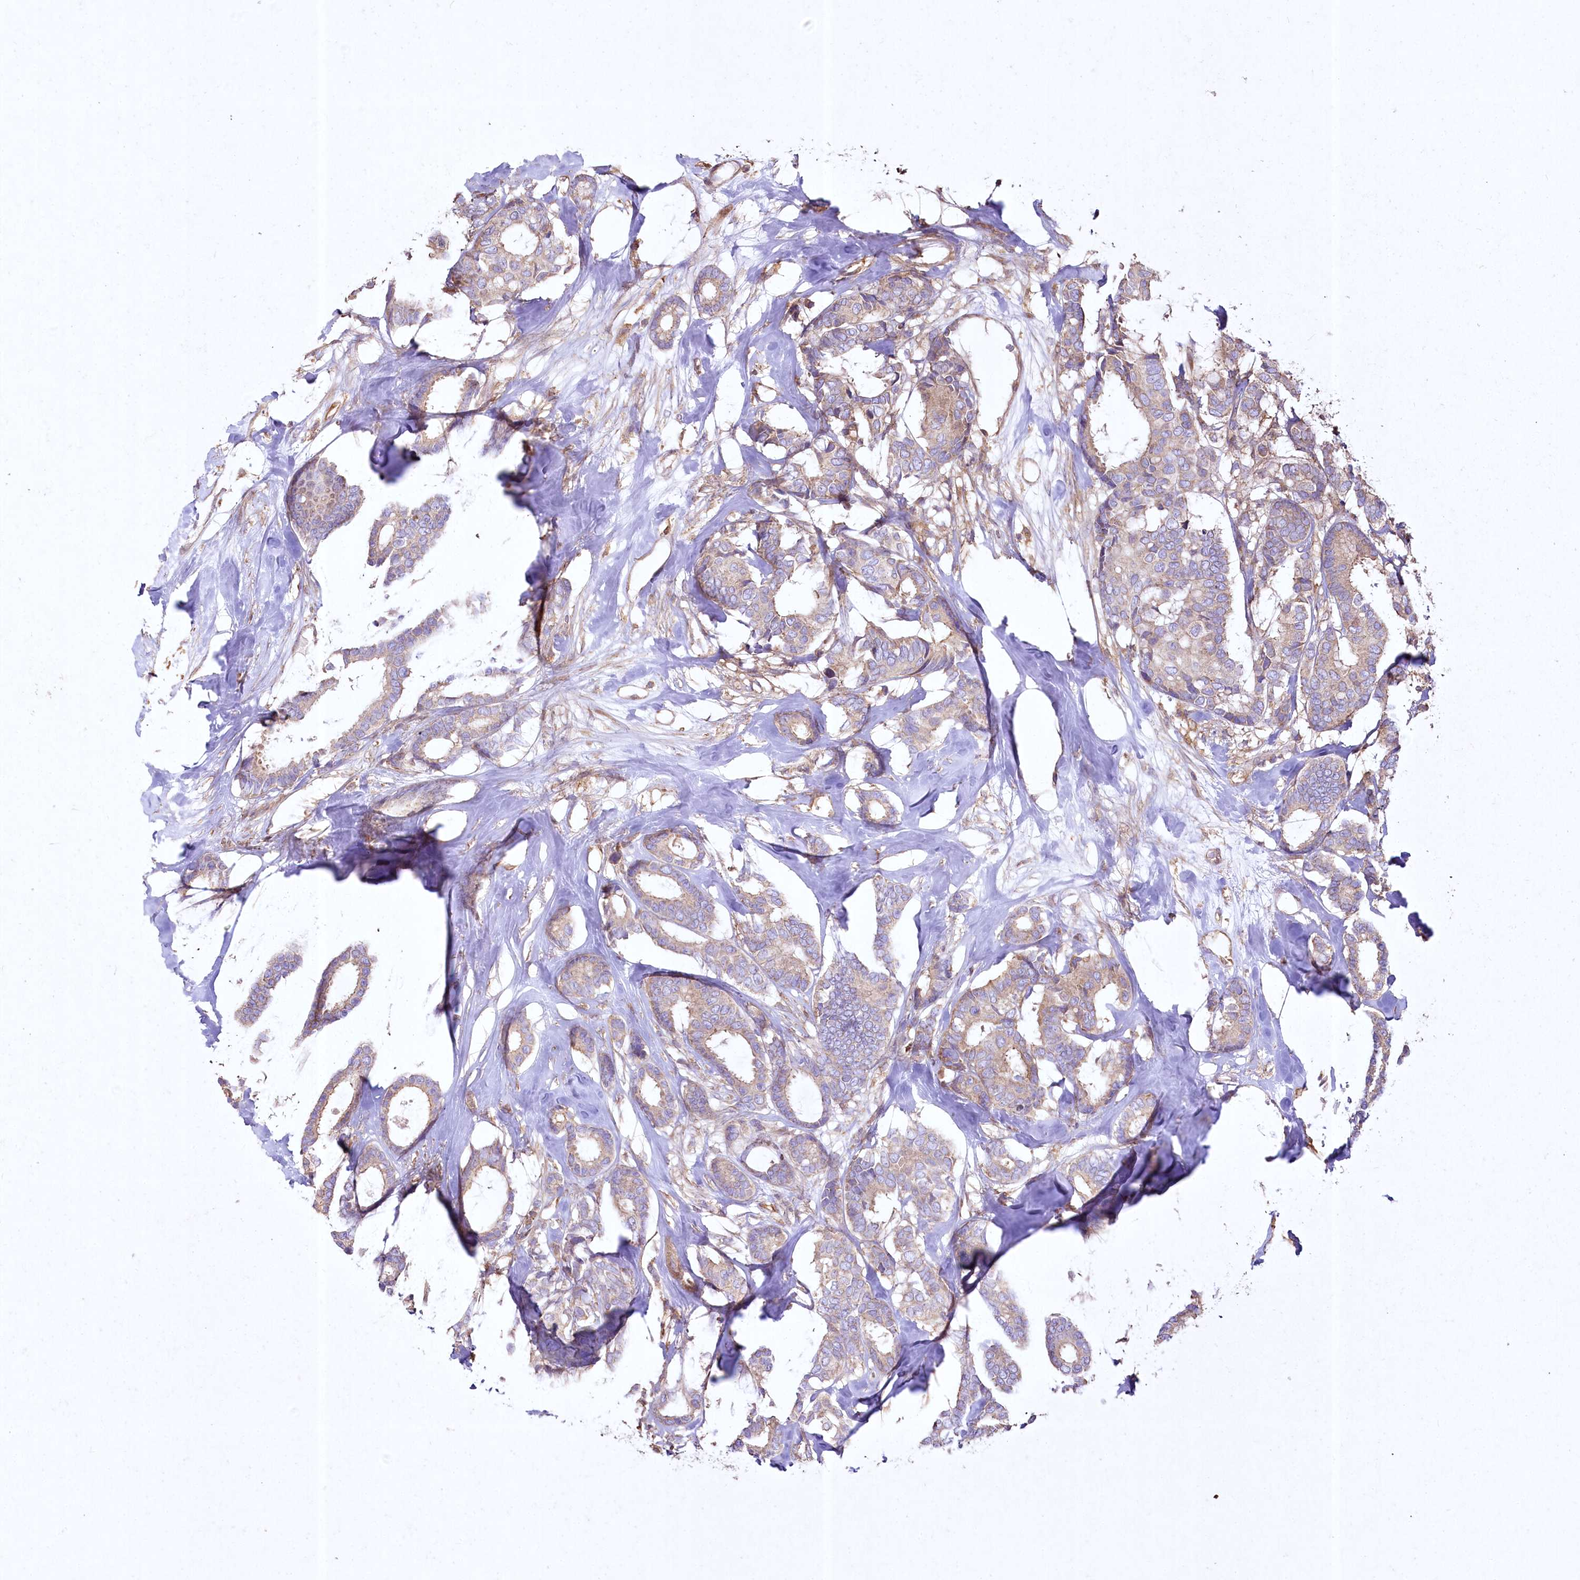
{"staining": {"intensity": "weak", "quantity": "25%-75%", "location": "cytoplasmic/membranous"}, "tissue": "breast cancer", "cell_type": "Tumor cells", "image_type": "cancer", "snomed": [{"axis": "morphology", "description": "Duct carcinoma"}, {"axis": "topography", "description": "Breast"}], "caption": "Immunohistochemistry (IHC) (DAB (3,3'-diaminobenzidine)) staining of human breast cancer shows weak cytoplasmic/membranous protein staining in about 25%-75% of tumor cells.", "gene": "SH3TC1", "patient": {"sex": "female", "age": 87}}